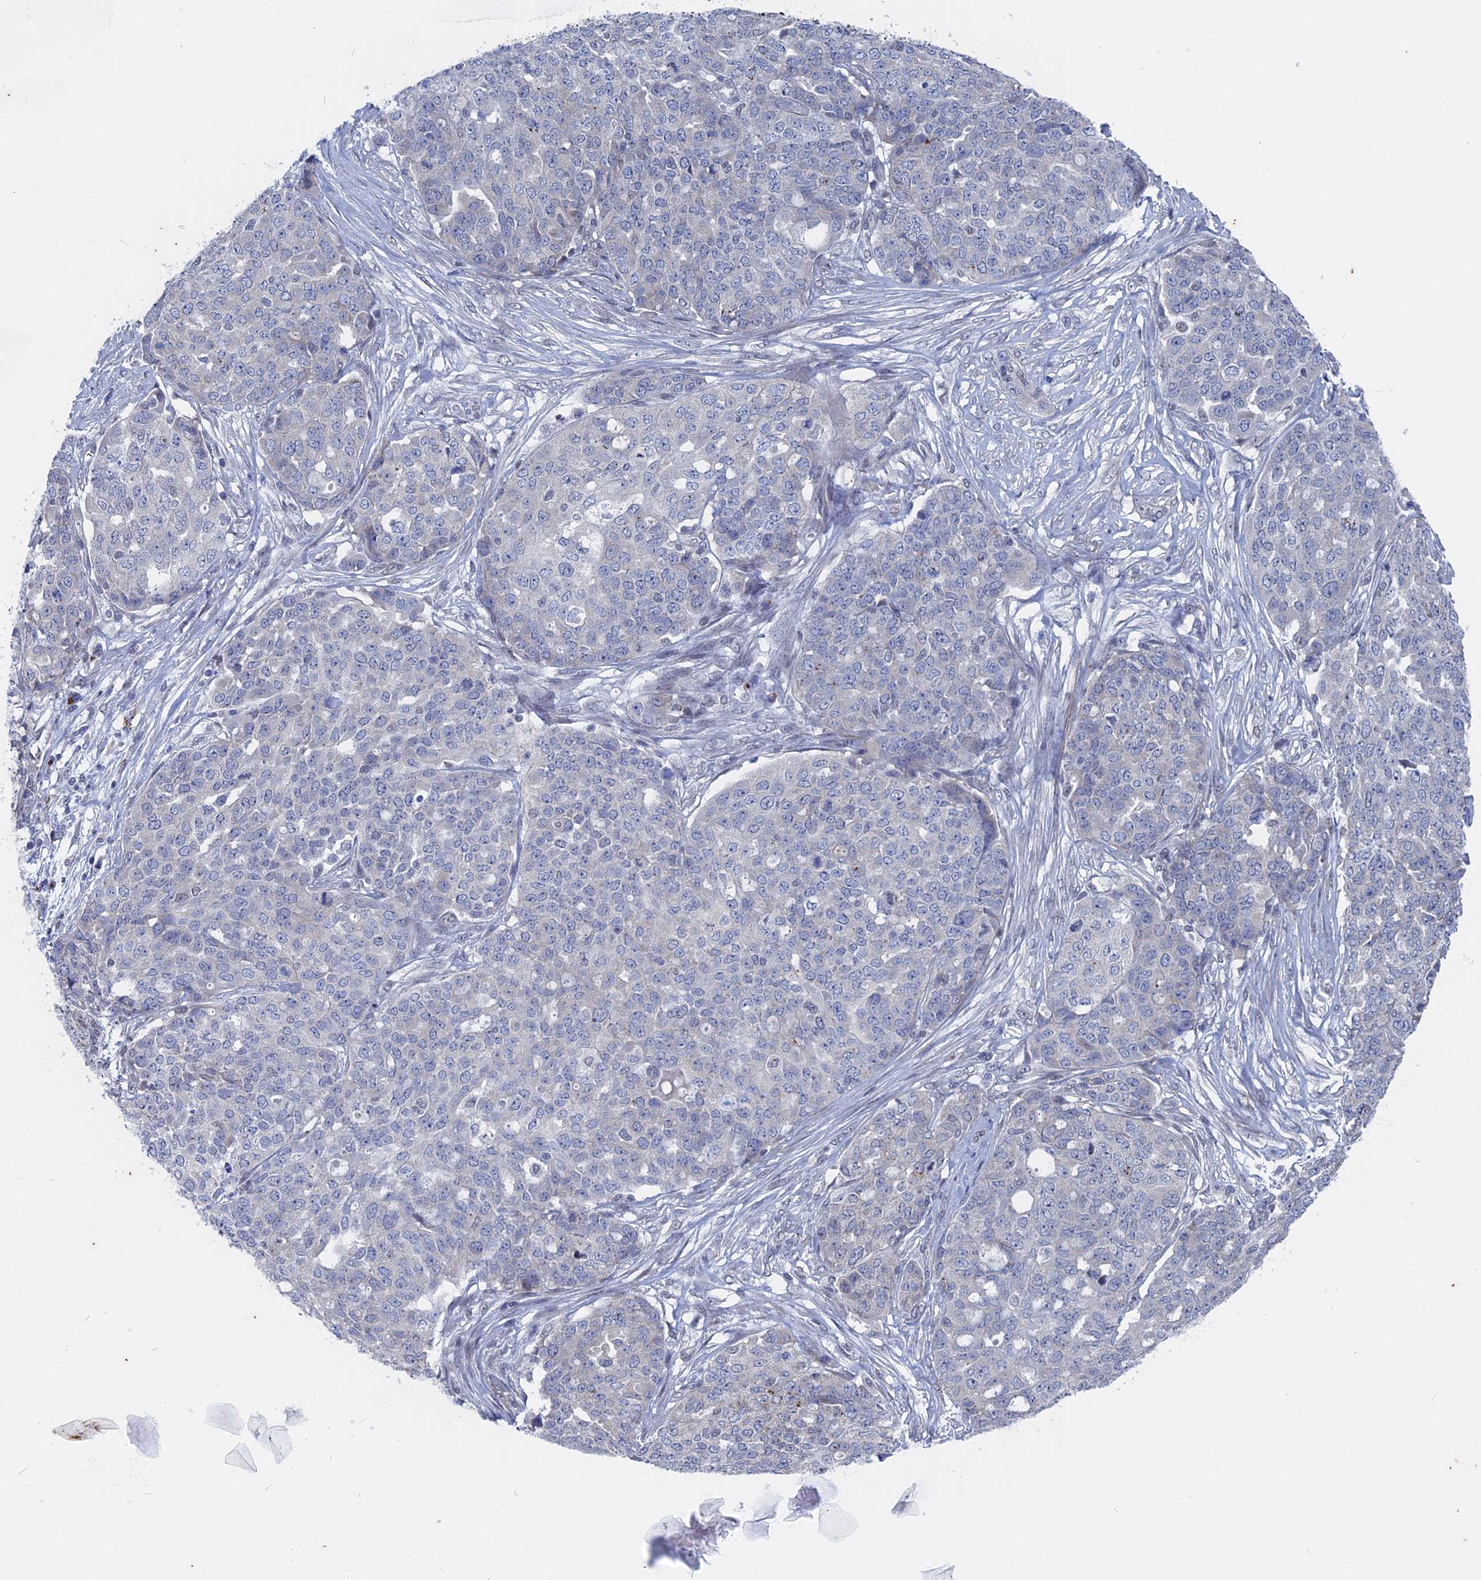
{"staining": {"intensity": "negative", "quantity": "none", "location": "none"}, "tissue": "ovarian cancer", "cell_type": "Tumor cells", "image_type": "cancer", "snomed": [{"axis": "morphology", "description": "Cystadenocarcinoma, serous, NOS"}, {"axis": "topography", "description": "Soft tissue"}, {"axis": "topography", "description": "Ovary"}], "caption": "This is an immunohistochemistry (IHC) image of ovarian cancer (serous cystadenocarcinoma). There is no staining in tumor cells.", "gene": "MTRF1", "patient": {"sex": "female", "age": 57}}